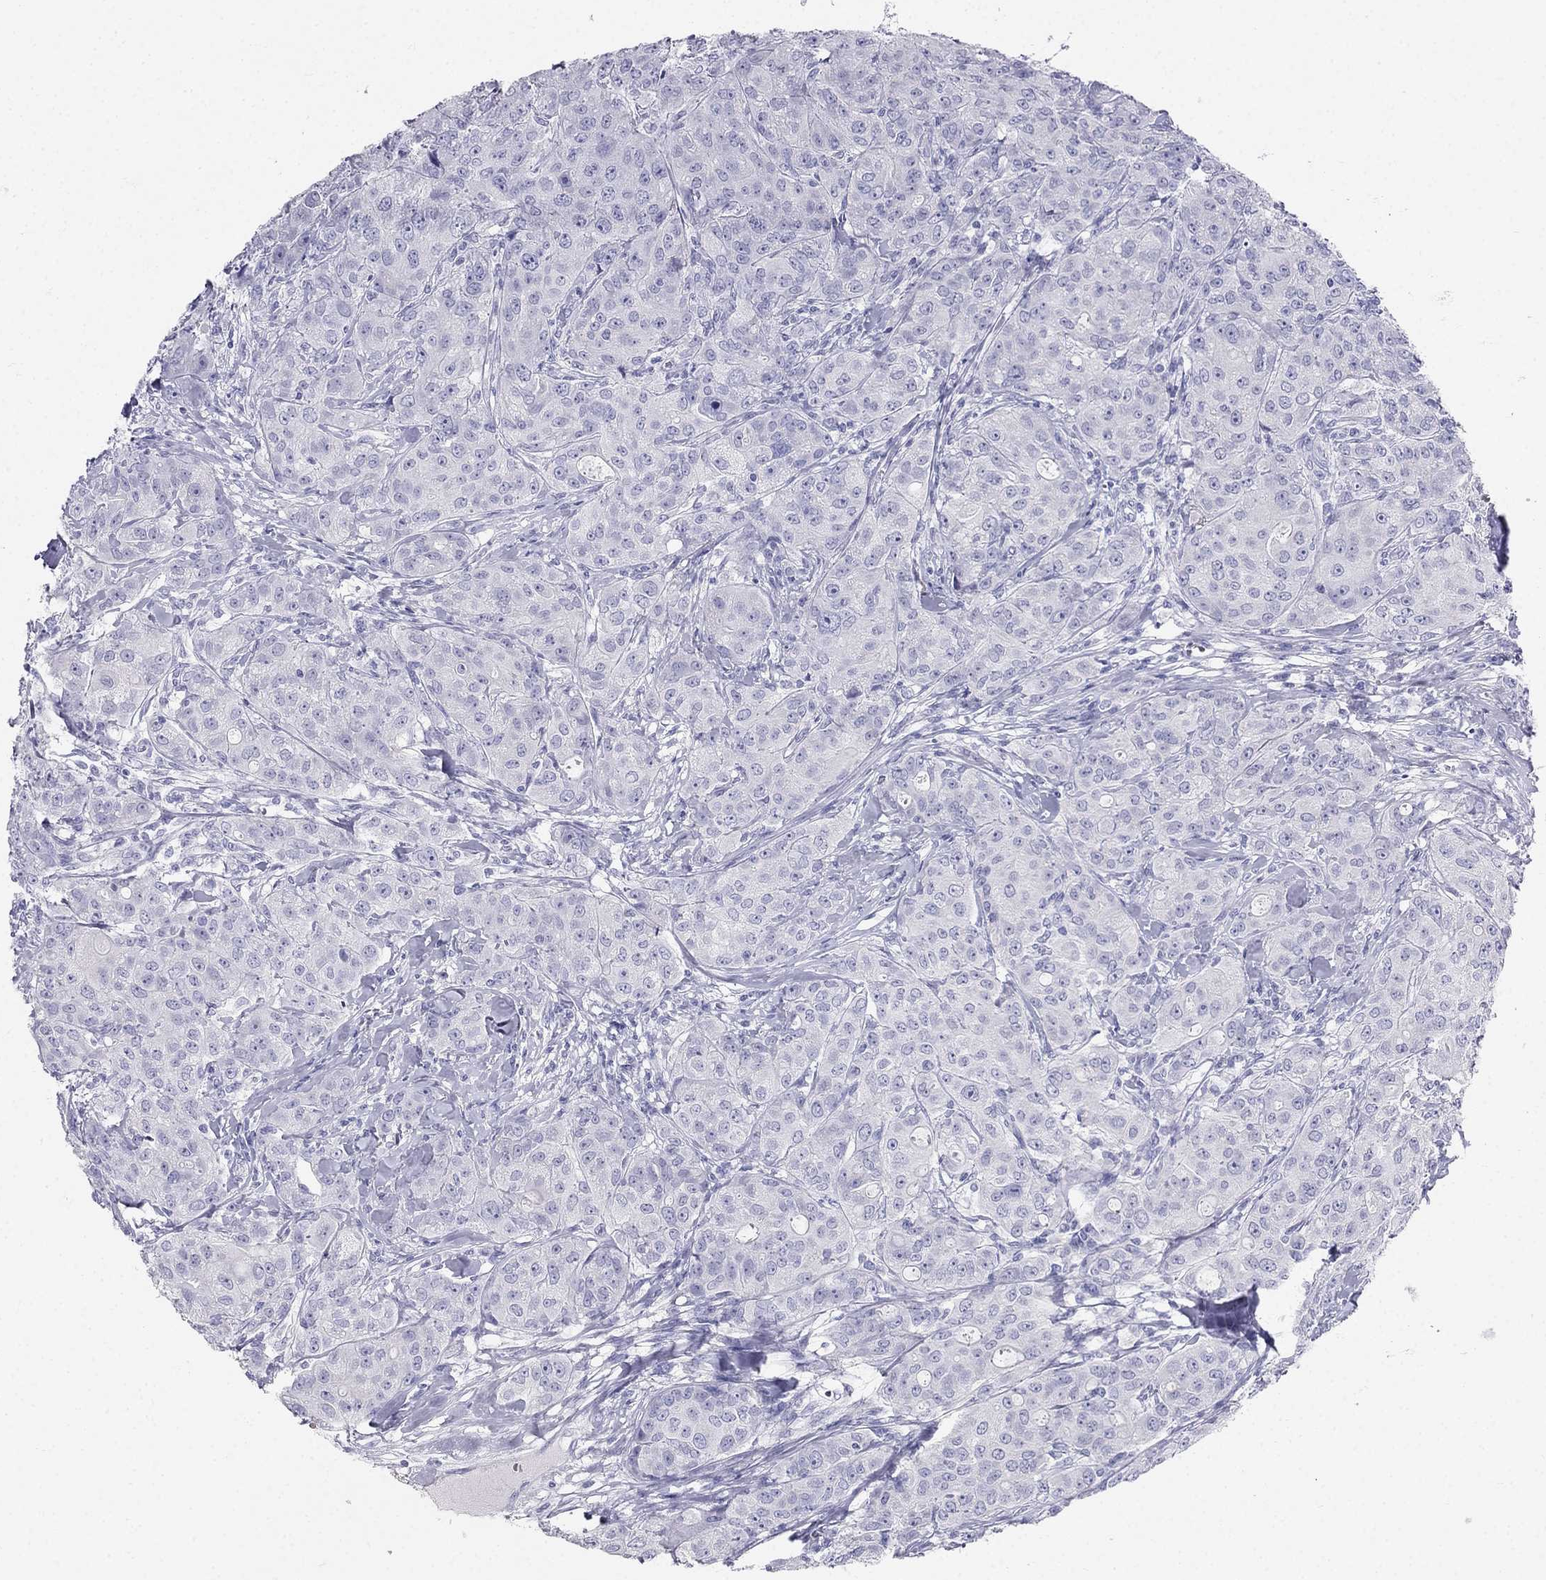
{"staining": {"intensity": "negative", "quantity": "none", "location": "none"}, "tissue": "breast cancer", "cell_type": "Tumor cells", "image_type": "cancer", "snomed": [{"axis": "morphology", "description": "Duct carcinoma"}, {"axis": "topography", "description": "Breast"}], "caption": "Protein analysis of breast cancer exhibits no significant positivity in tumor cells.", "gene": "RFLNA", "patient": {"sex": "female", "age": 43}}